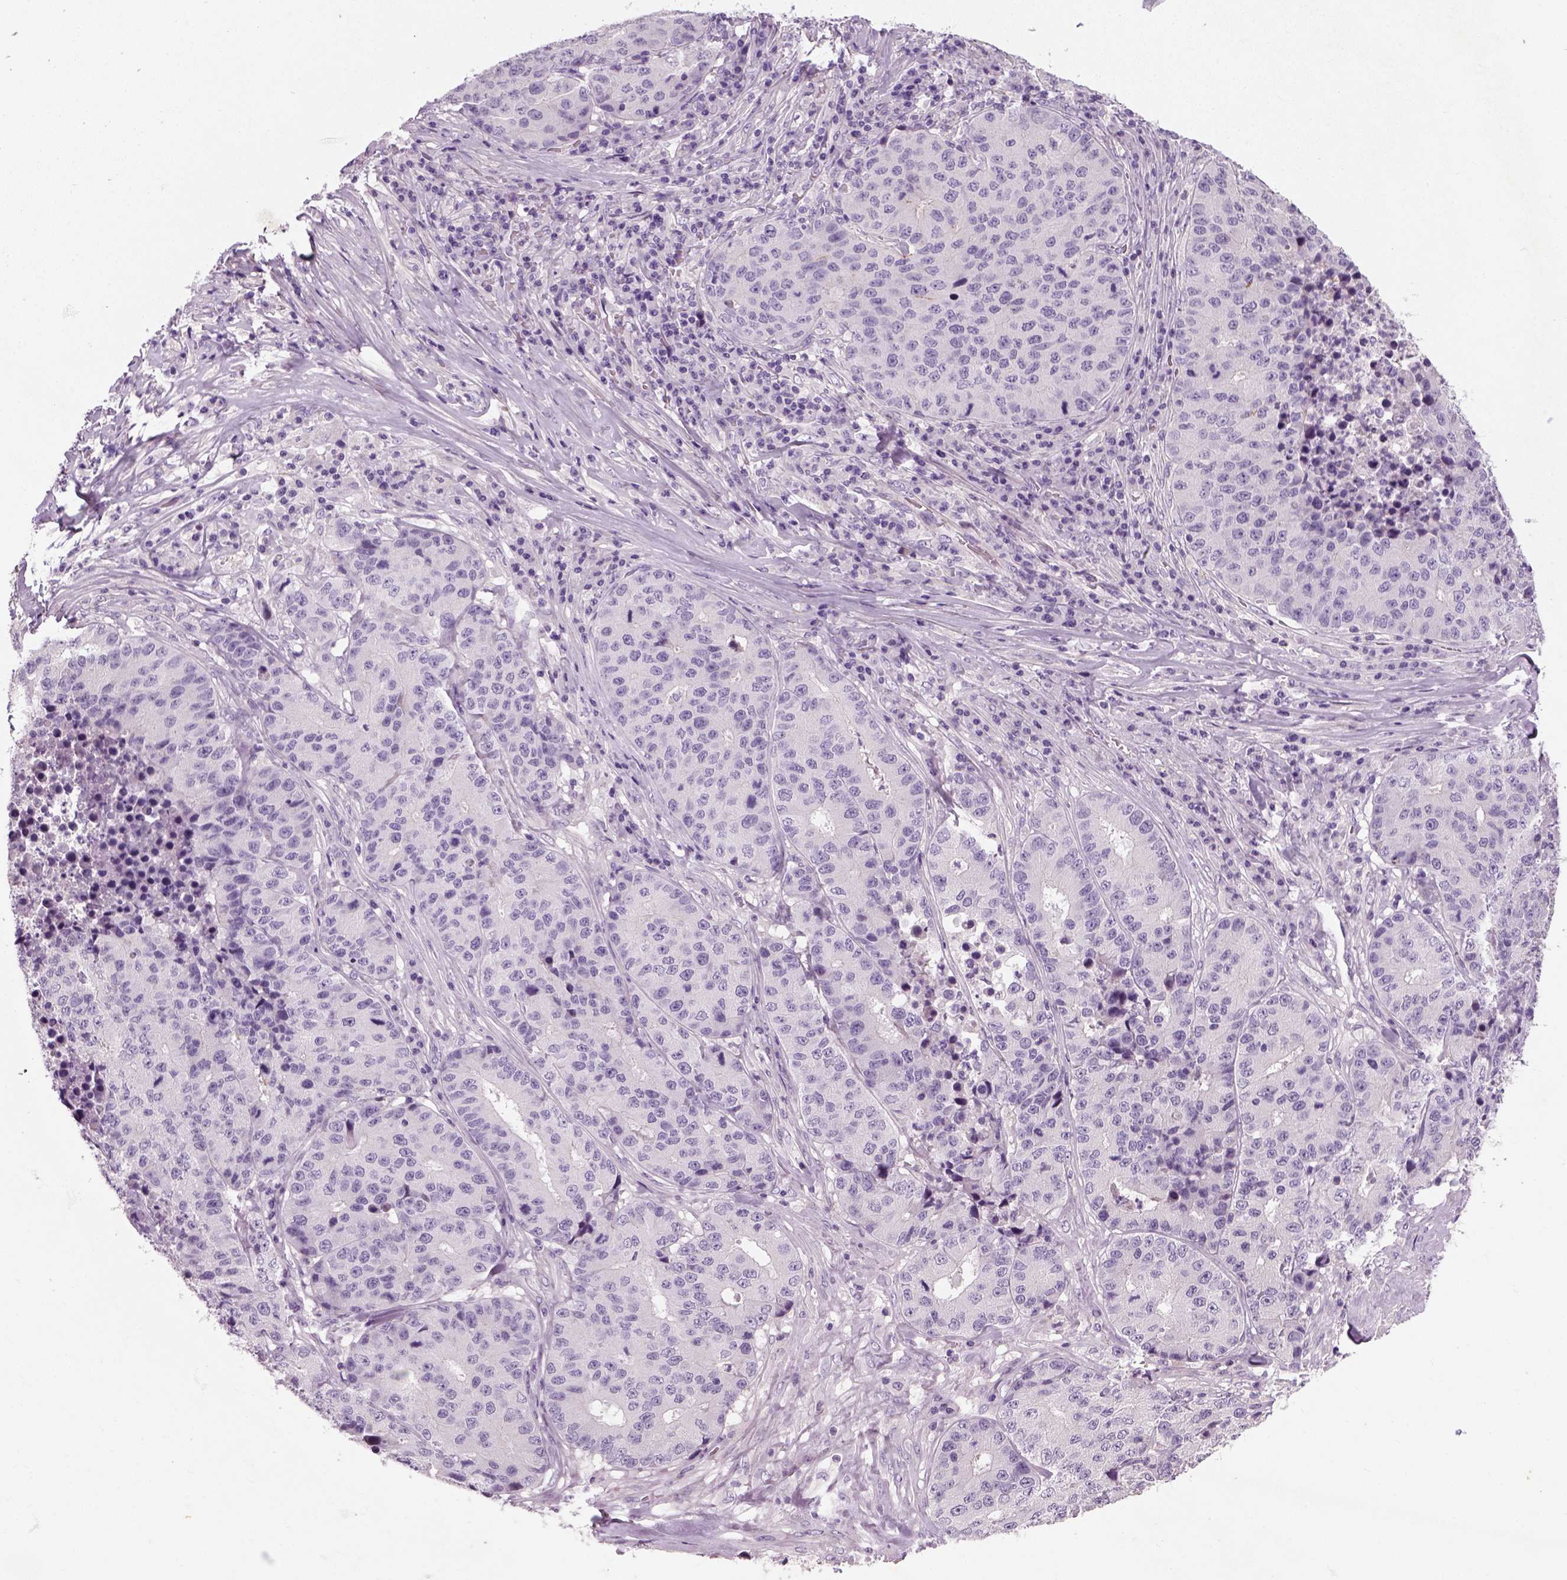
{"staining": {"intensity": "negative", "quantity": "none", "location": "none"}, "tissue": "stomach cancer", "cell_type": "Tumor cells", "image_type": "cancer", "snomed": [{"axis": "morphology", "description": "Adenocarcinoma, NOS"}, {"axis": "topography", "description": "Stomach"}], "caption": "Human adenocarcinoma (stomach) stained for a protein using immunohistochemistry (IHC) demonstrates no positivity in tumor cells.", "gene": "ELOVL3", "patient": {"sex": "male", "age": 71}}